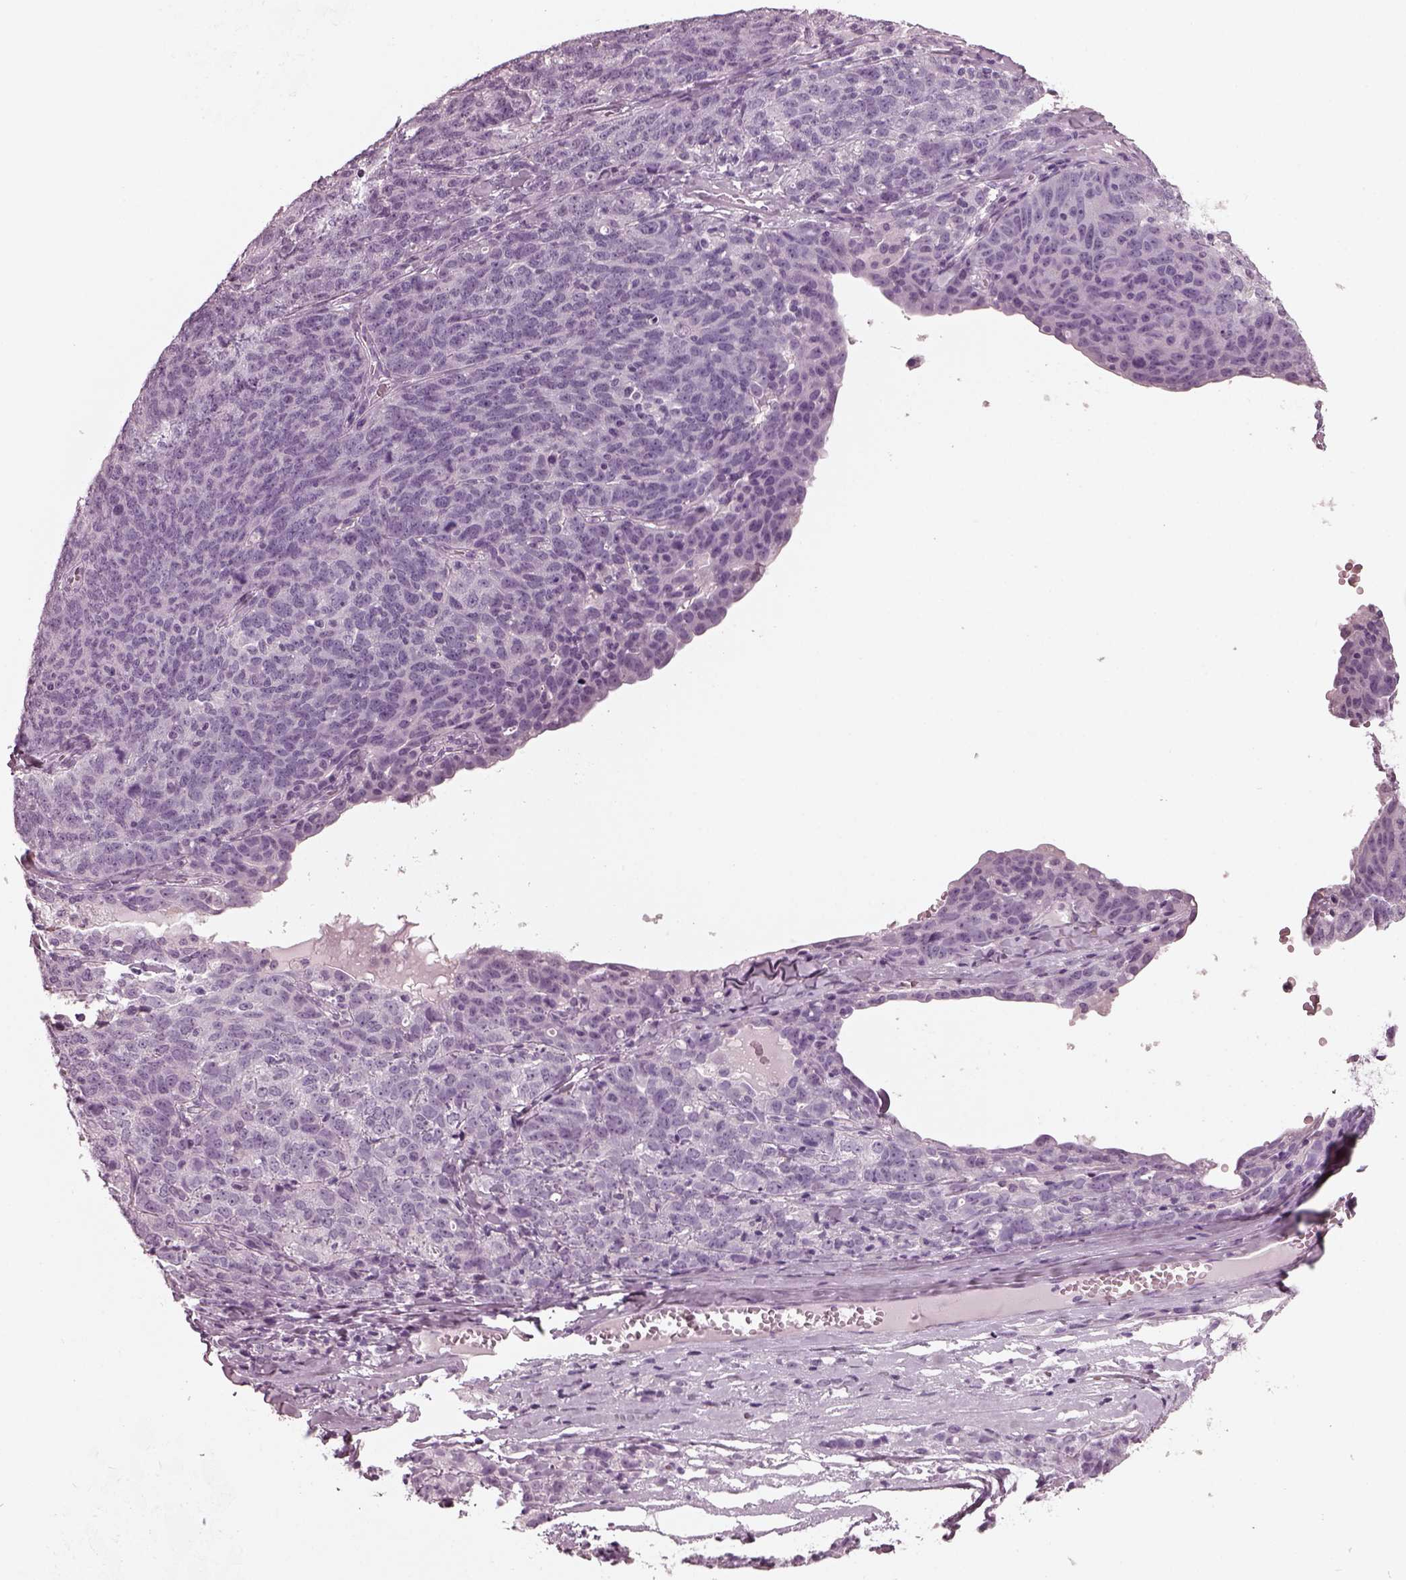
{"staining": {"intensity": "negative", "quantity": "none", "location": "none"}, "tissue": "ovarian cancer", "cell_type": "Tumor cells", "image_type": "cancer", "snomed": [{"axis": "morphology", "description": "Cystadenocarcinoma, serous, NOS"}, {"axis": "topography", "description": "Ovary"}], "caption": "Immunohistochemistry of ovarian cancer demonstrates no staining in tumor cells.", "gene": "RCVRN", "patient": {"sex": "female", "age": 71}}